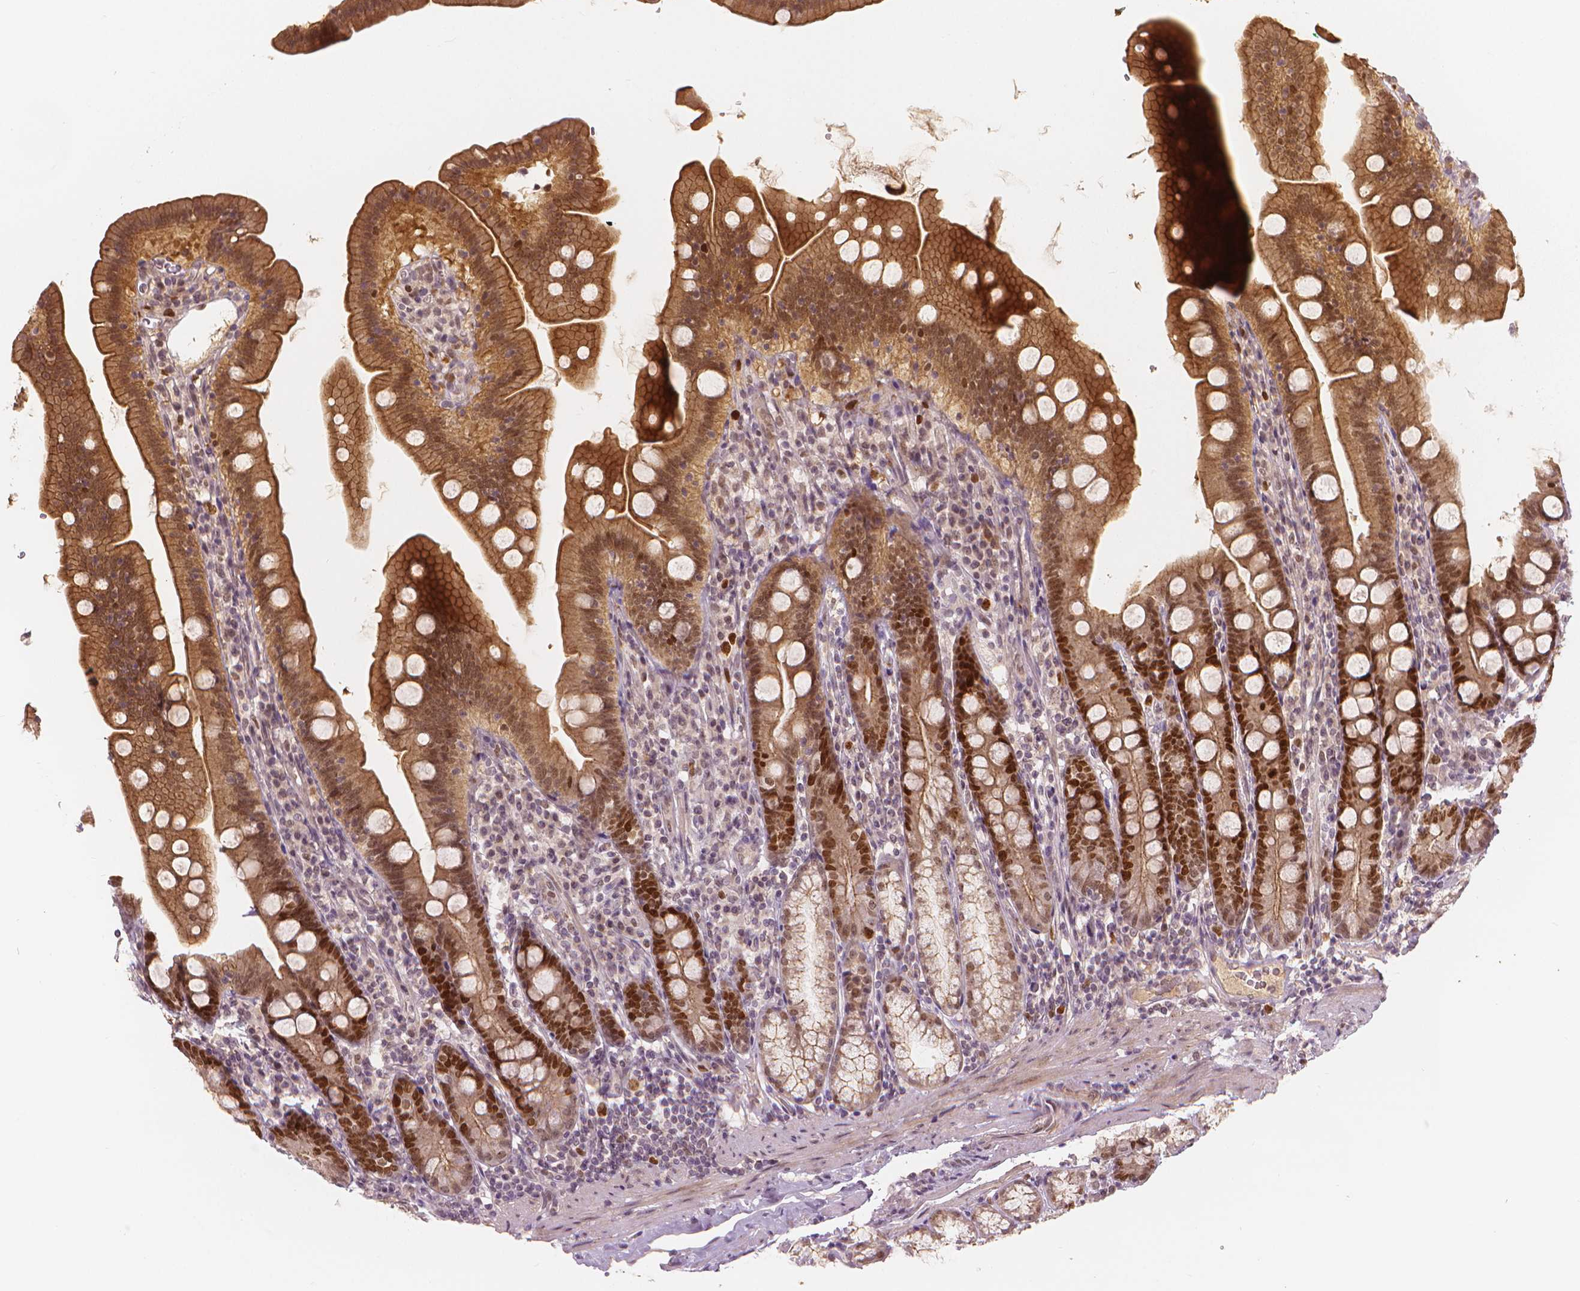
{"staining": {"intensity": "strong", "quantity": ">75%", "location": "cytoplasmic/membranous,nuclear"}, "tissue": "duodenum", "cell_type": "Glandular cells", "image_type": "normal", "snomed": [{"axis": "morphology", "description": "Normal tissue, NOS"}, {"axis": "topography", "description": "Duodenum"}], "caption": "Protein staining shows strong cytoplasmic/membranous,nuclear expression in approximately >75% of glandular cells in unremarkable duodenum. (DAB IHC, brown staining for protein, blue staining for nuclei).", "gene": "NSD2", "patient": {"sex": "female", "age": 67}}